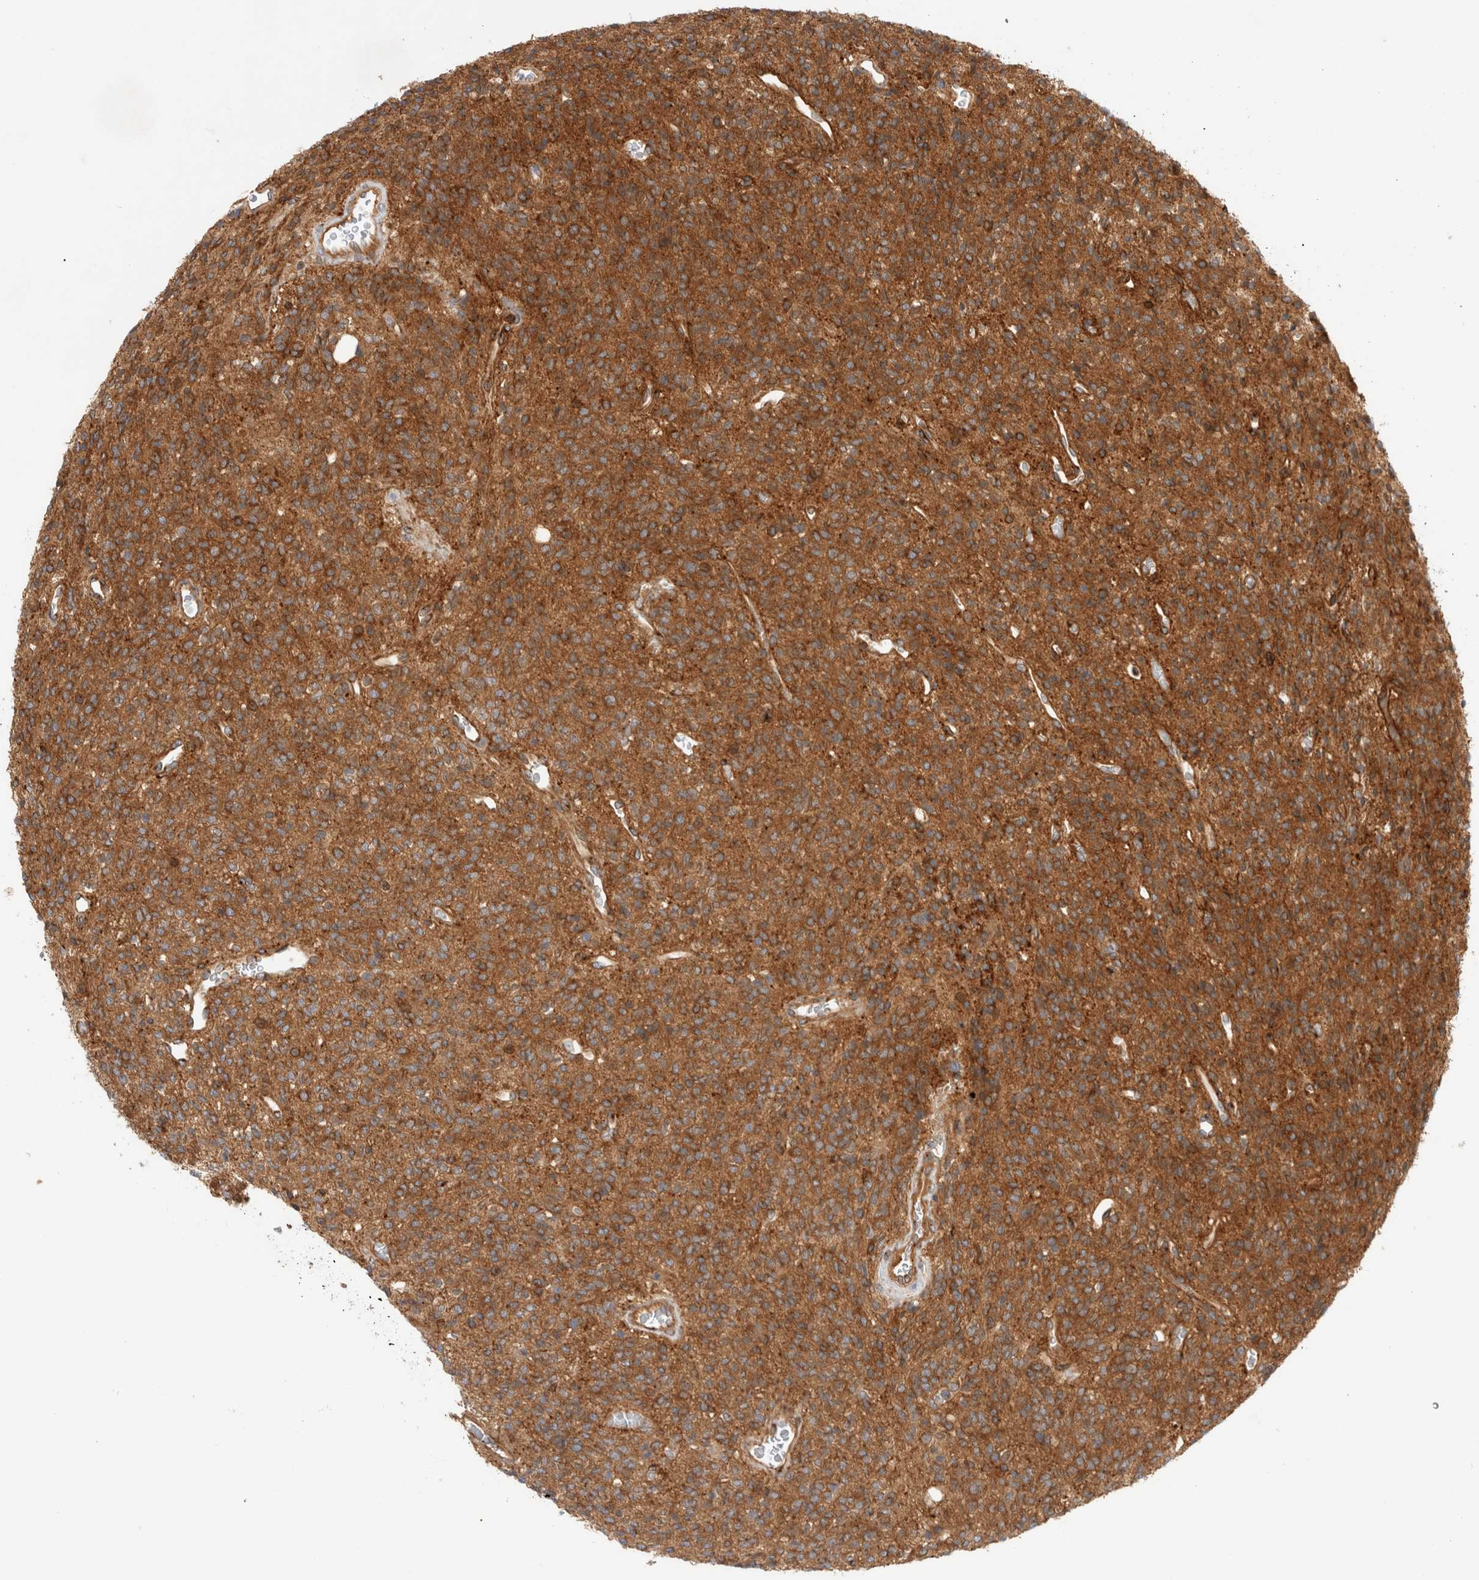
{"staining": {"intensity": "strong", "quantity": ">75%", "location": "cytoplasmic/membranous"}, "tissue": "glioma", "cell_type": "Tumor cells", "image_type": "cancer", "snomed": [{"axis": "morphology", "description": "Glioma, malignant, High grade"}, {"axis": "topography", "description": "Brain"}], "caption": "A photomicrograph showing strong cytoplasmic/membranous expression in approximately >75% of tumor cells in glioma, as visualized by brown immunohistochemical staining.", "gene": "GPR150", "patient": {"sex": "male", "age": 34}}